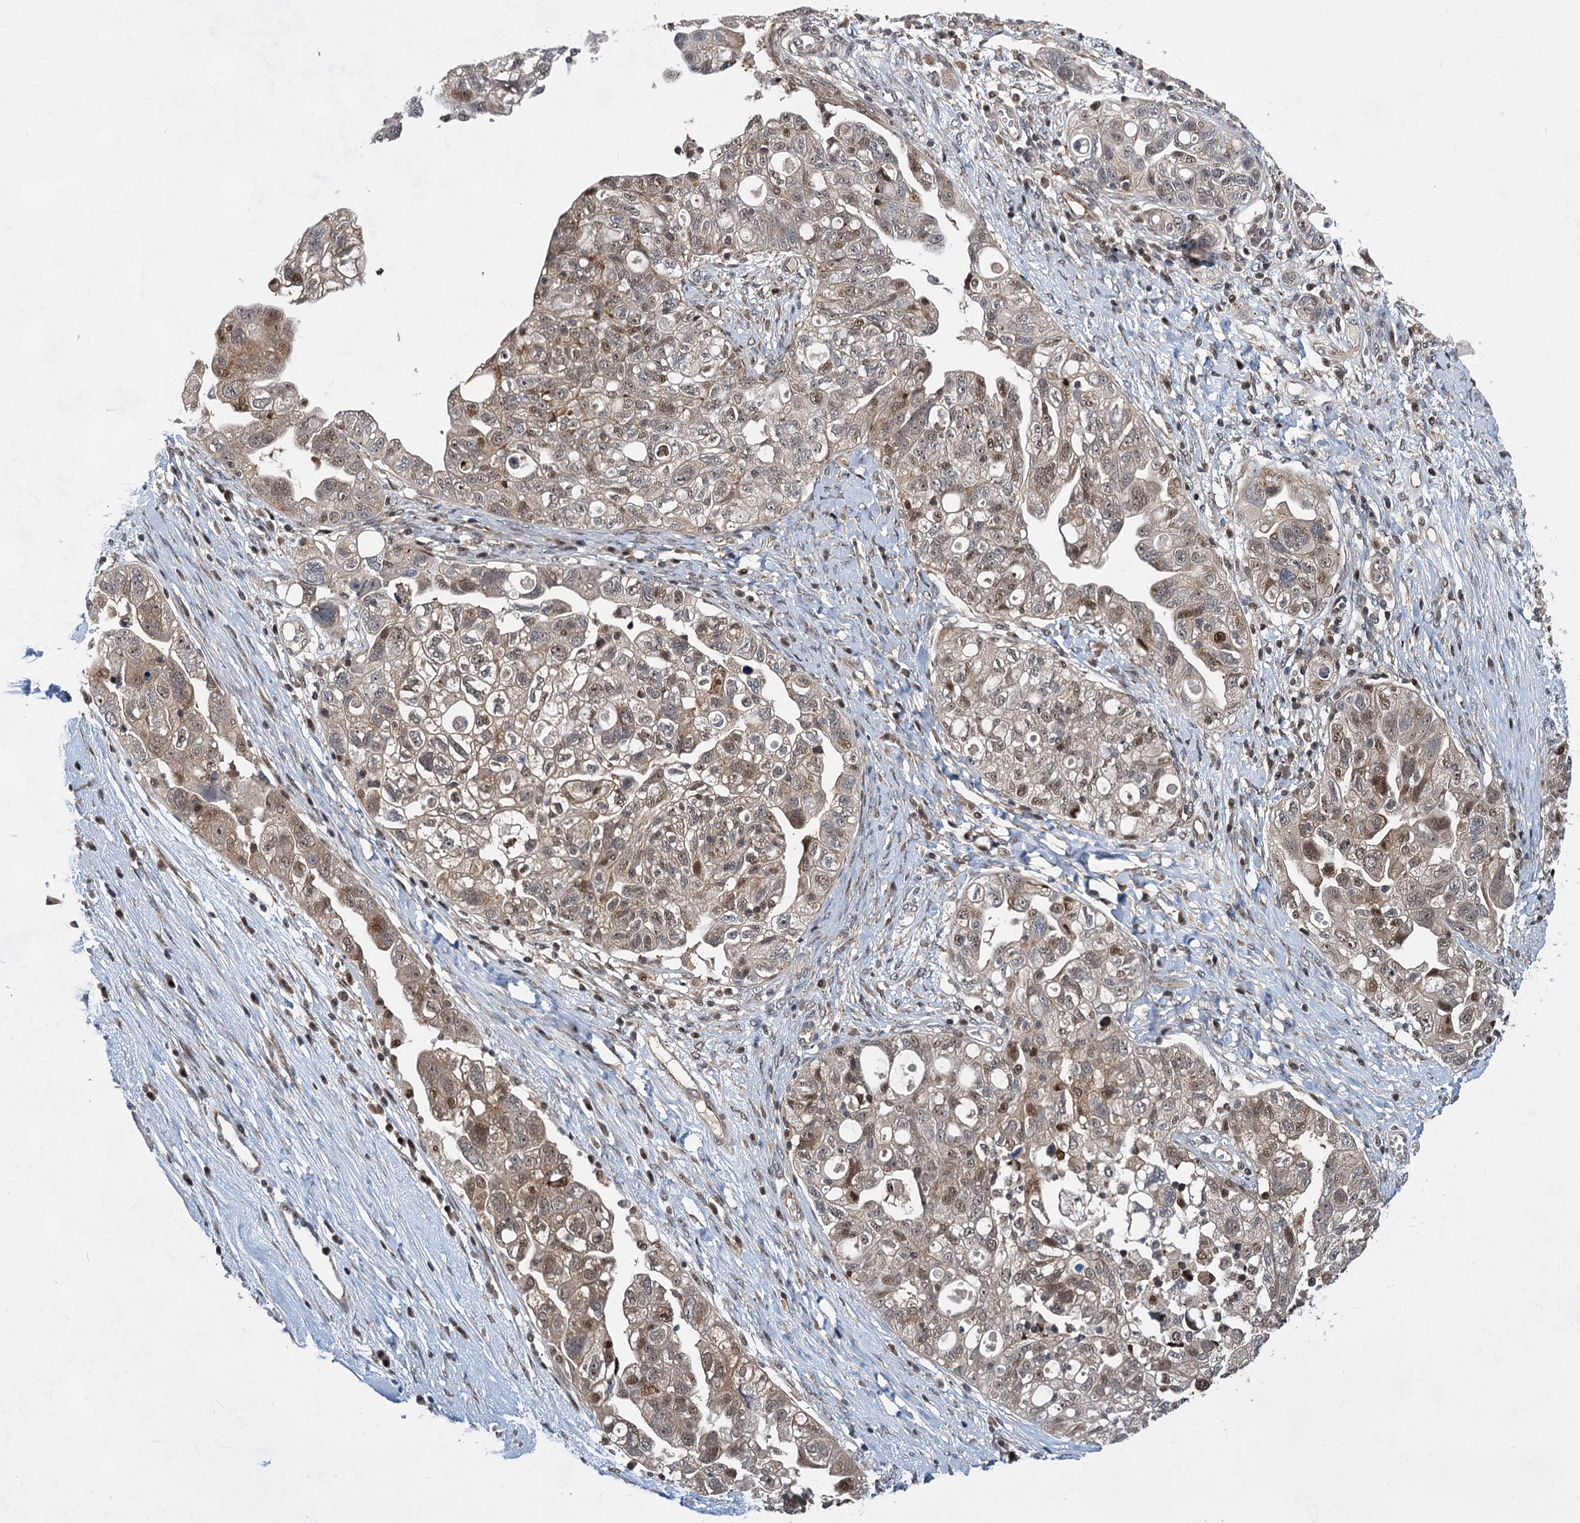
{"staining": {"intensity": "weak", "quantity": "25%-75%", "location": "nuclear"}, "tissue": "ovarian cancer", "cell_type": "Tumor cells", "image_type": "cancer", "snomed": [{"axis": "morphology", "description": "Carcinoma, NOS"}, {"axis": "morphology", "description": "Cystadenocarcinoma, serous, NOS"}, {"axis": "topography", "description": "Ovary"}], "caption": "Protein expression analysis of ovarian cancer reveals weak nuclear expression in approximately 25%-75% of tumor cells.", "gene": "GPBP1", "patient": {"sex": "female", "age": 69}}